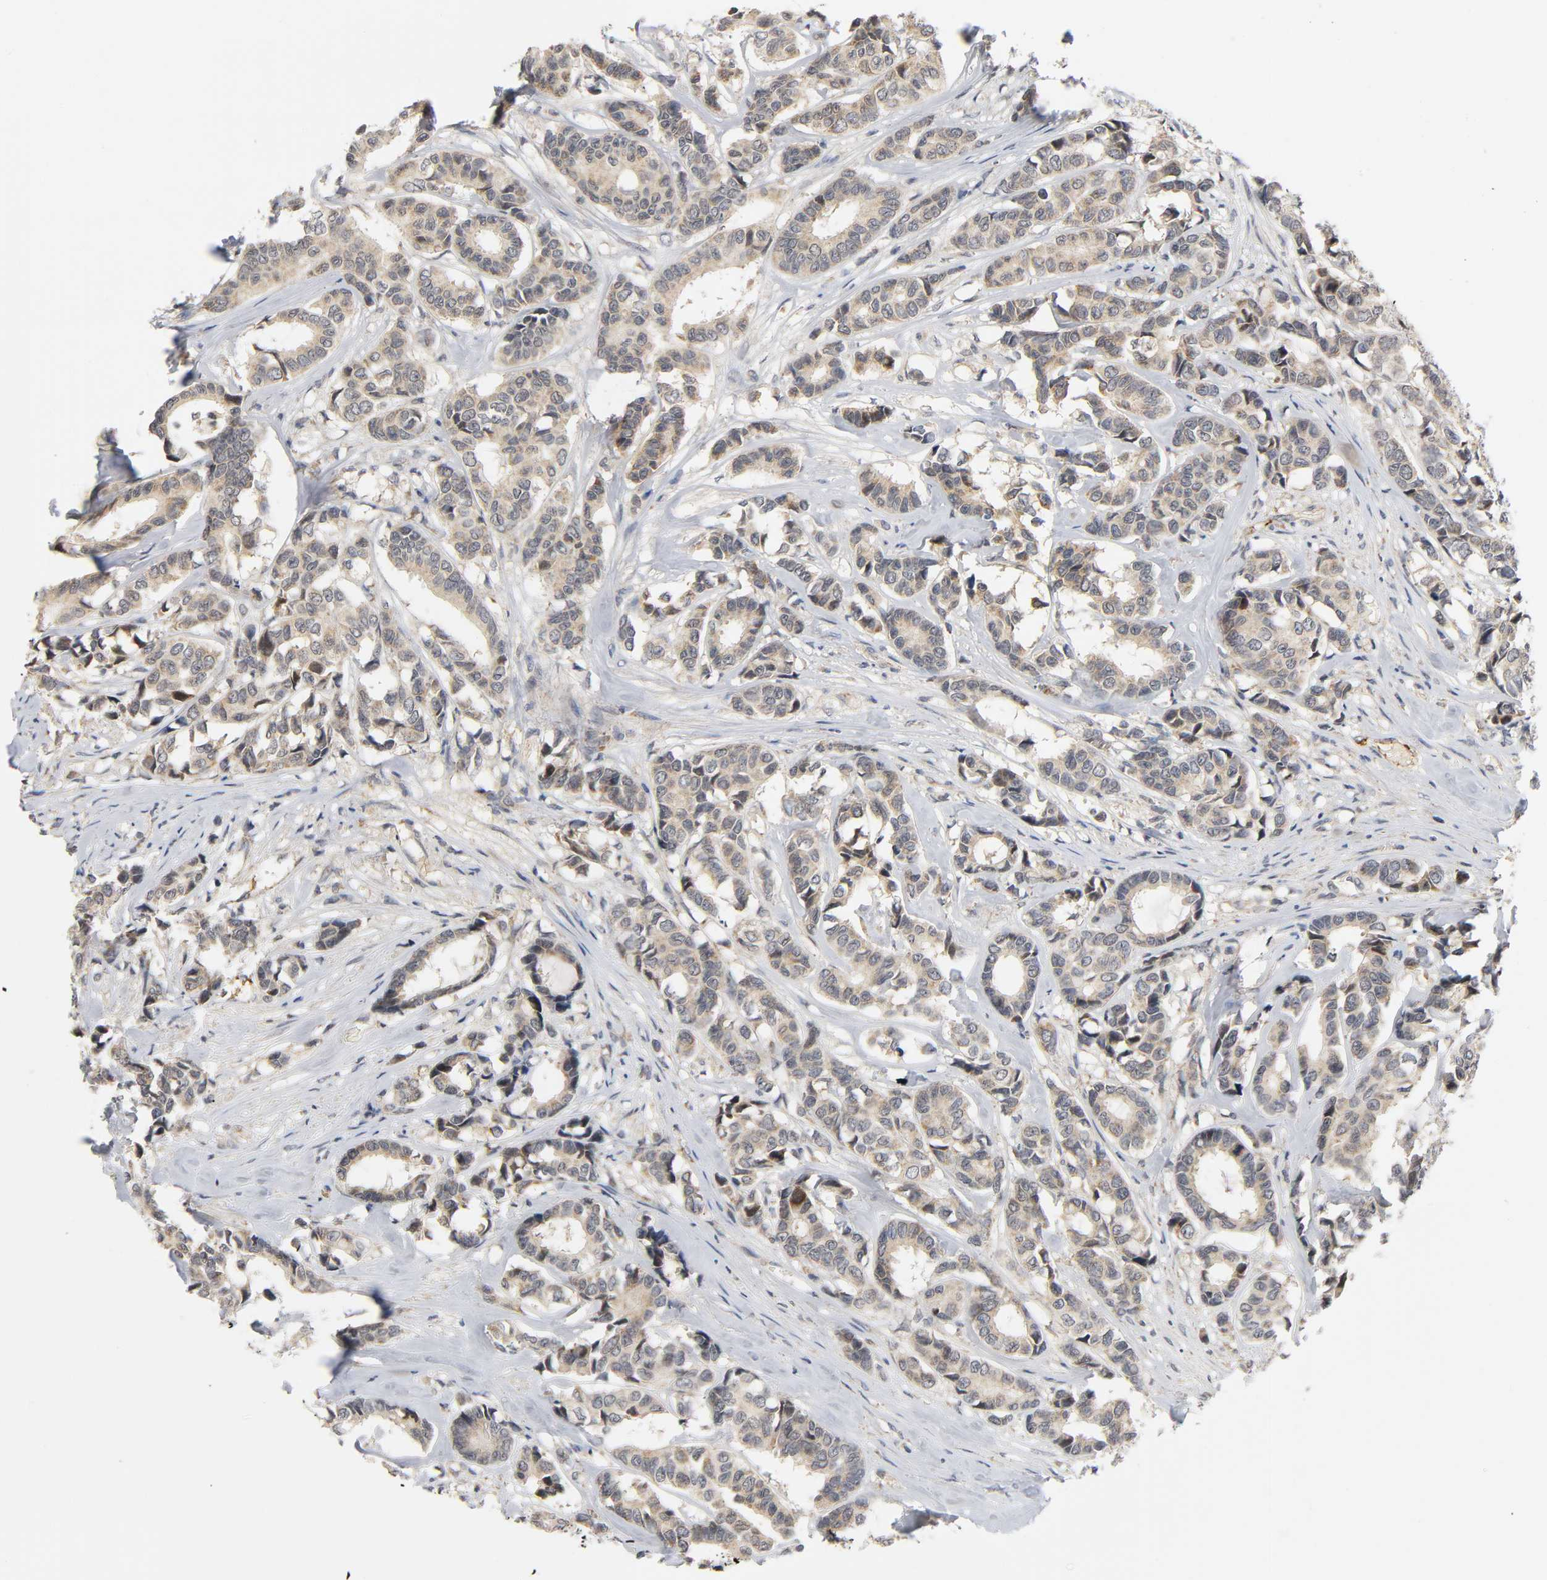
{"staining": {"intensity": "weak", "quantity": ">75%", "location": "cytoplasmic/membranous"}, "tissue": "breast cancer", "cell_type": "Tumor cells", "image_type": "cancer", "snomed": [{"axis": "morphology", "description": "Duct carcinoma"}, {"axis": "topography", "description": "Breast"}], "caption": "Breast cancer (invasive ductal carcinoma) stained with a protein marker displays weak staining in tumor cells.", "gene": "NRP1", "patient": {"sex": "female", "age": 87}}